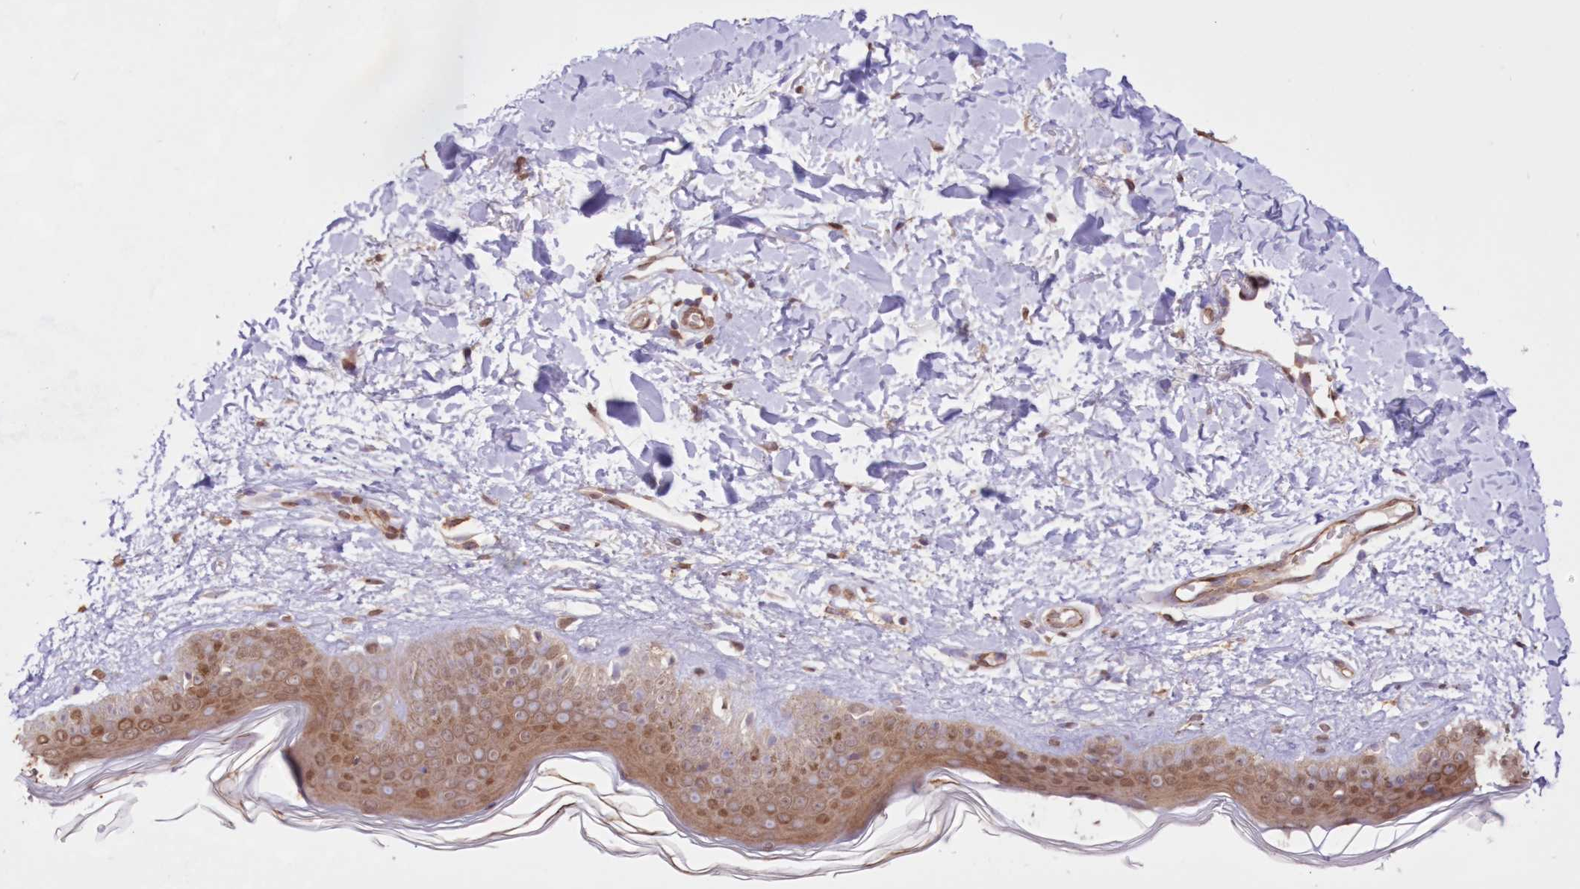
{"staining": {"intensity": "moderate", "quantity": ">75%", "location": "cytoplasmic/membranous,nuclear"}, "tissue": "skin", "cell_type": "Fibroblasts", "image_type": "normal", "snomed": [{"axis": "morphology", "description": "Normal tissue, NOS"}, {"axis": "topography", "description": "Skin"}], "caption": "Skin stained for a protein shows moderate cytoplasmic/membranous,nuclear positivity in fibroblasts. The staining was performed using DAB to visualize the protein expression in brown, while the nuclei were stained in blue with hematoxylin (Magnification: 20x).", "gene": "FCHO2", "patient": {"sex": "female", "age": 58}}